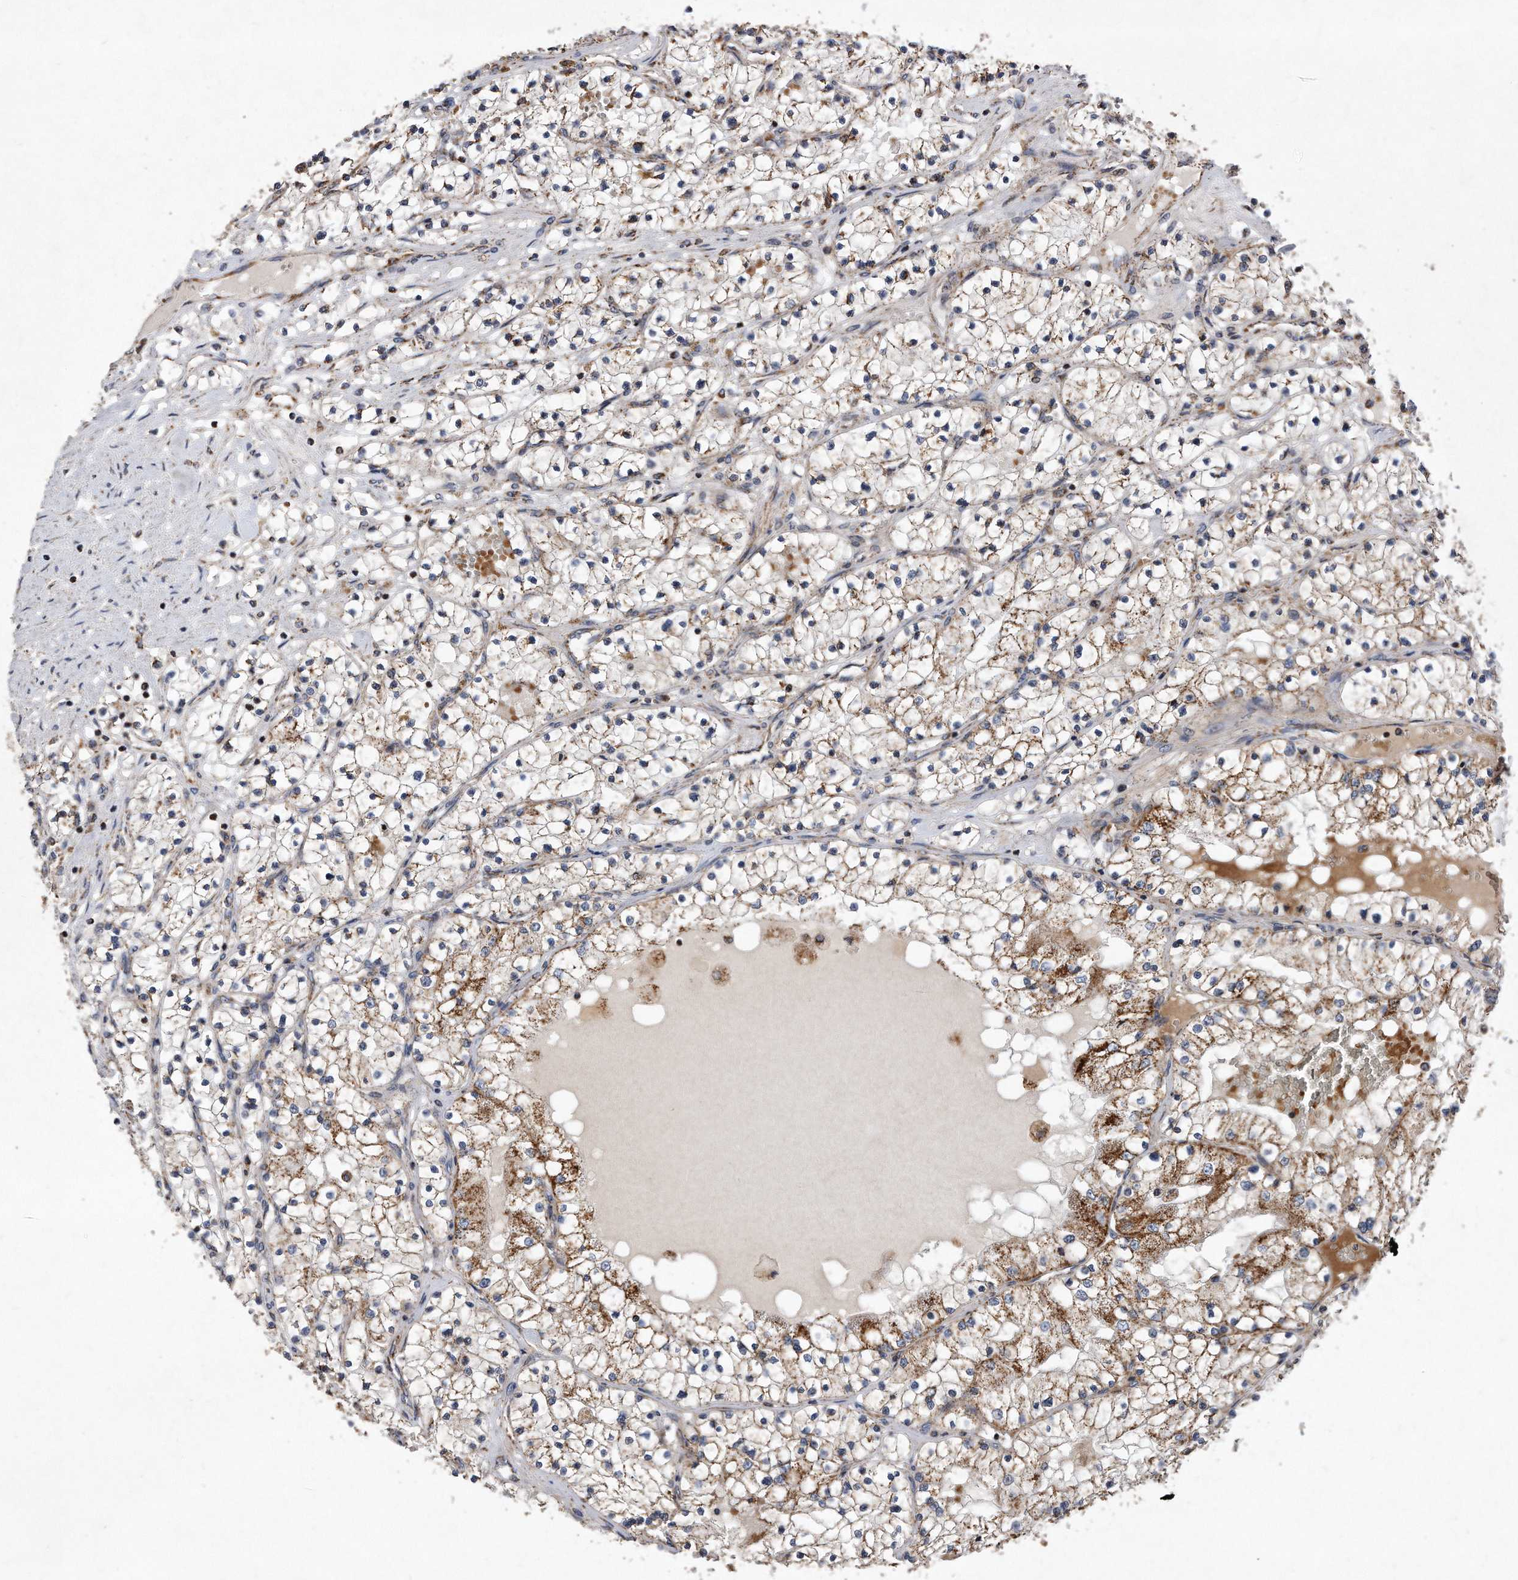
{"staining": {"intensity": "moderate", "quantity": "25%-75%", "location": "cytoplasmic/membranous"}, "tissue": "renal cancer", "cell_type": "Tumor cells", "image_type": "cancer", "snomed": [{"axis": "morphology", "description": "Normal tissue, NOS"}, {"axis": "morphology", "description": "Adenocarcinoma, NOS"}, {"axis": "topography", "description": "Kidney"}], "caption": "Approximately 25%-75% of tumor cells in renal cancer (adenocarcinoma) display moderate cytoplasmic/membranous protein expression as visualized by brown immunohistochemical staining.", "gene": "PPP5C", "patient": {"sex": "male", "age": 68}}